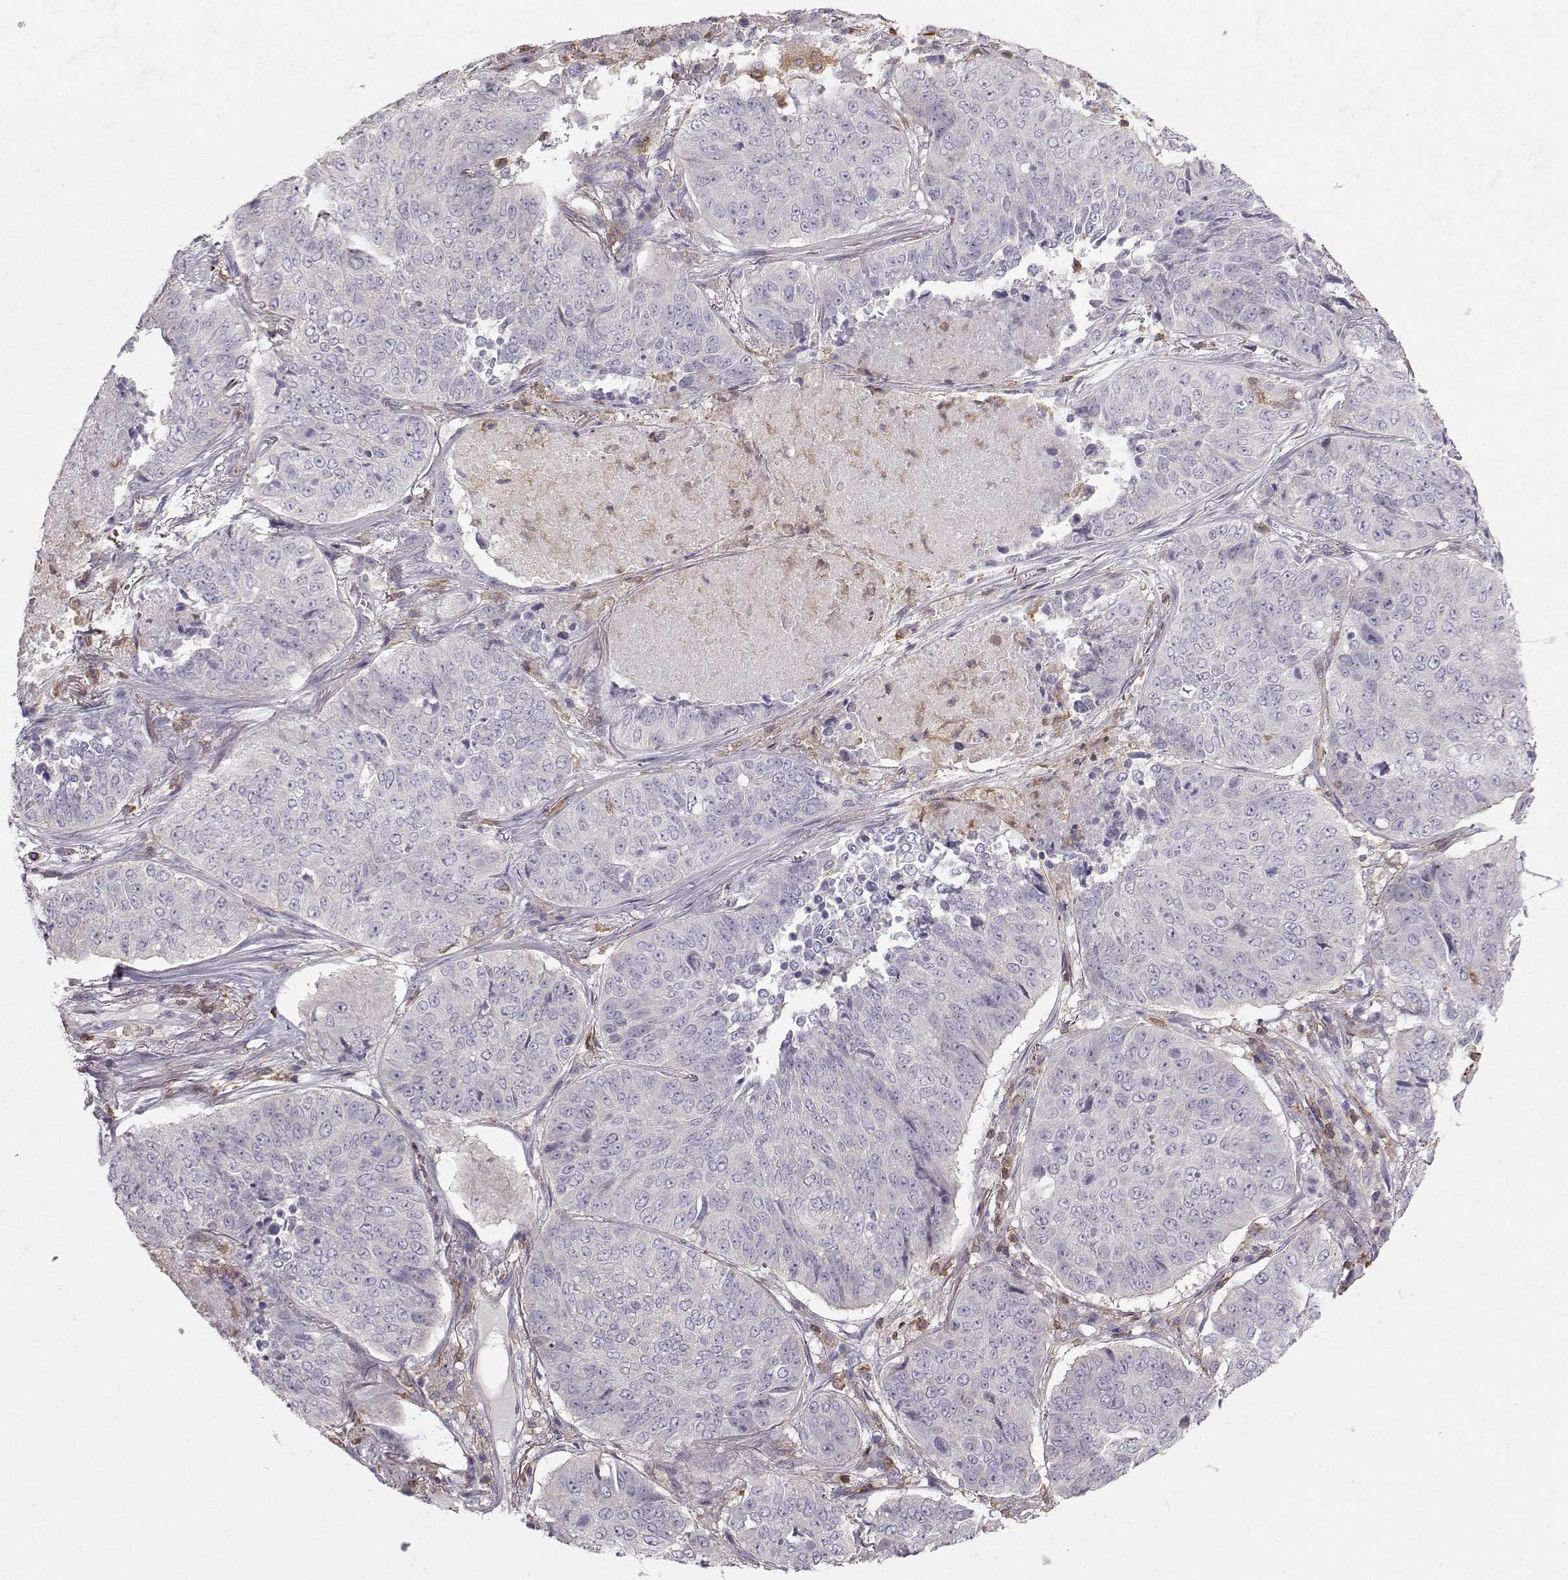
{"staining": {"intensity": "negative", "quantity": "none", "location": "none"}, "tissue": "lung cancer", "cell_type": "Tumor cells", "image_type": "cancer", "snomed": [{"axis": "morphology", "description": "Normal tissue, NOS"}, {"axis": "morphology", "description": "Squamous cell carcinoma, NOS"}, {"axis": "topography", "description": "Bronchus"}, {"axis": "topography", "description": "Lung"}], "caption": "A histopathology image of human squamous cell carcinoma (lung) is negative for staining in tumor cells.", "gene": "ZBTB32", "patient": {"sex": "male", "age": 64}}